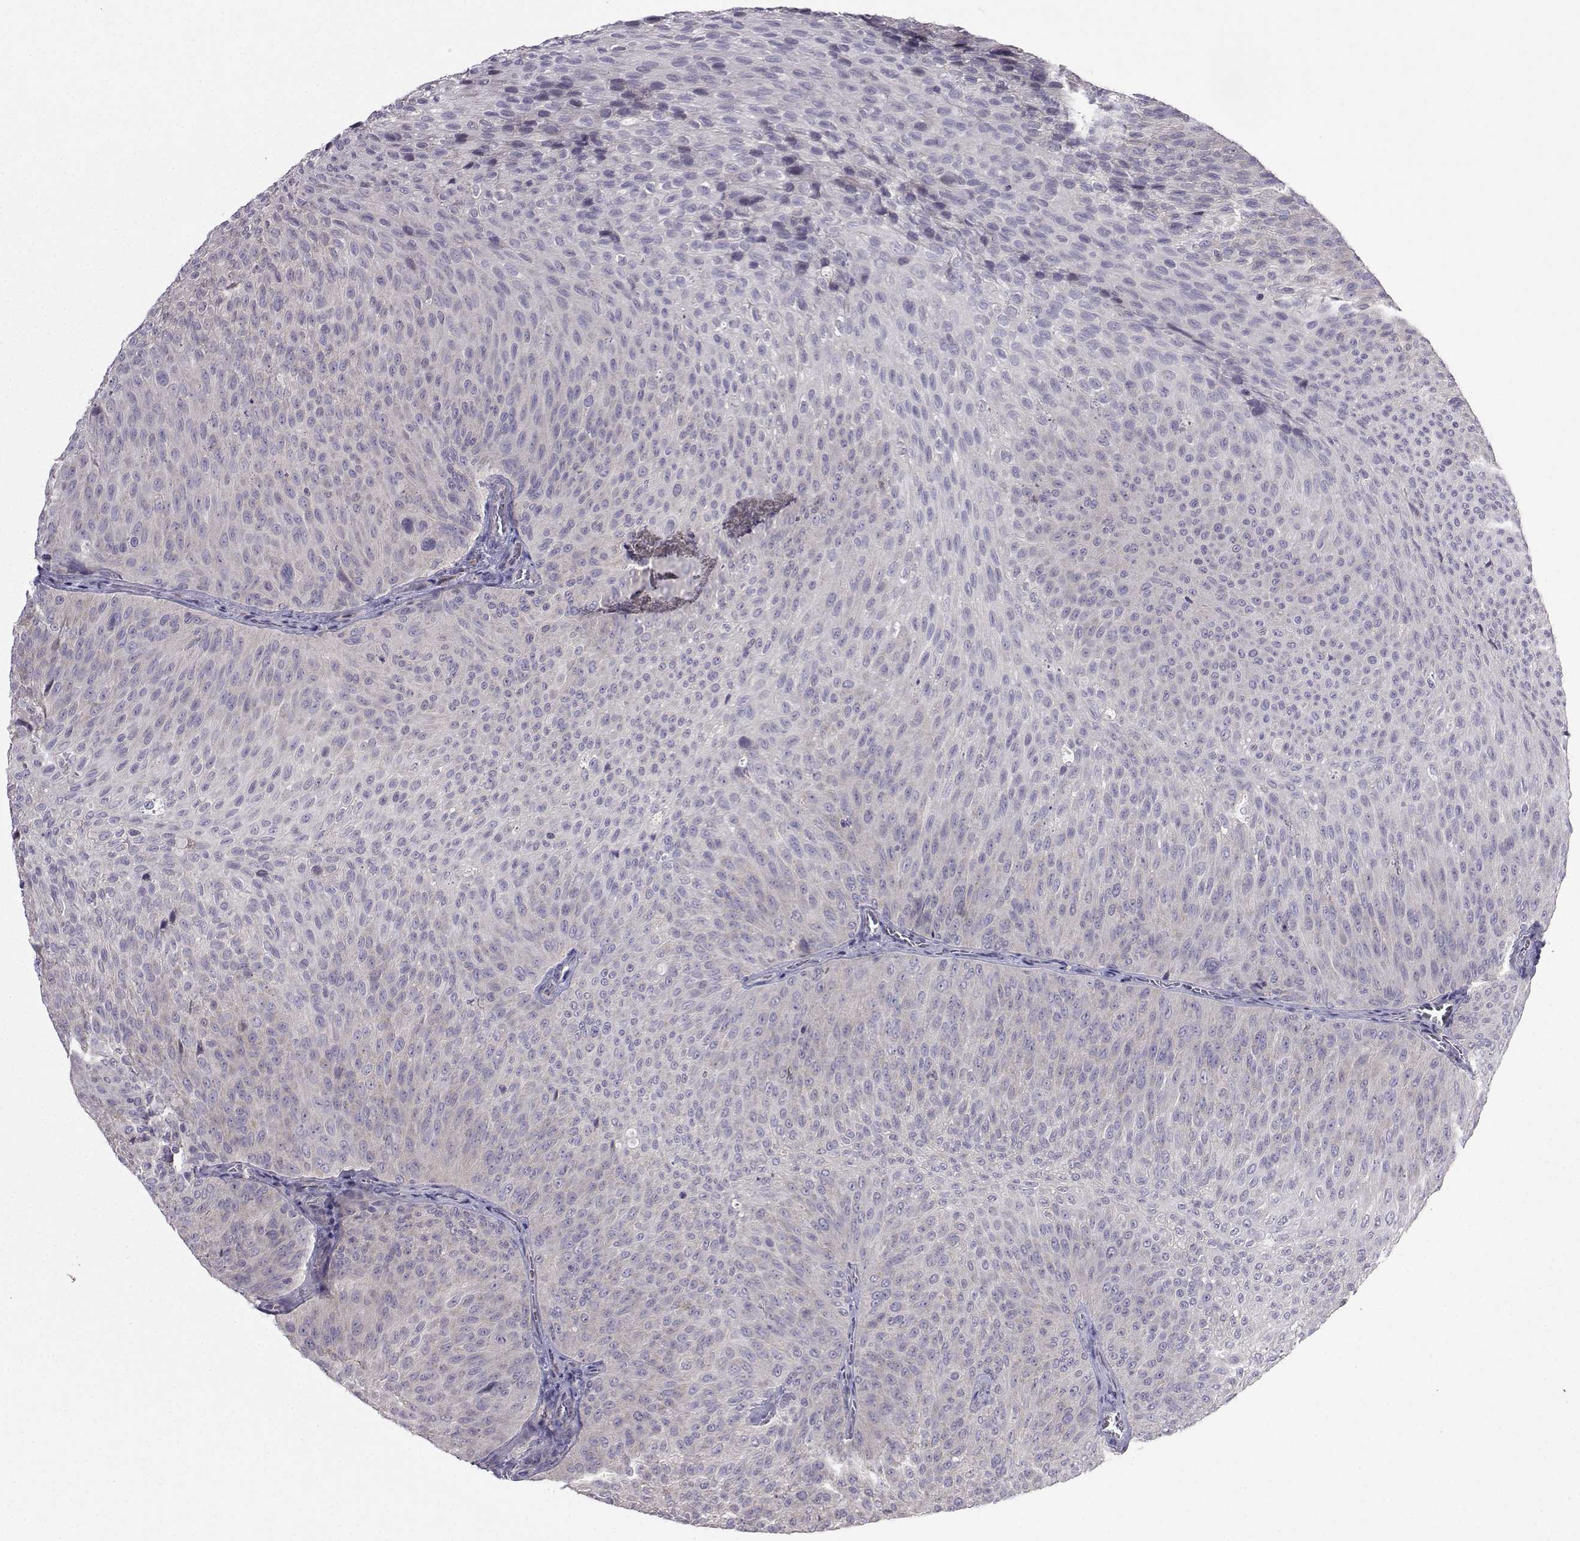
{"staining": {"intensity": "negative", "quantity": "none", "location": "none"}, "tissue": "urothelial cancer", "cell_type": "Tumor cells", "image_type": "cancer", "snomed": [{"axis": "morphology", "description": "Urothelial carcinoma, Low grade"}, {"axis": "topography", "description": "Urinary bladder"}], "caption": "IHC micrograph of human urothelial cancer stained for a protein (brown), which shows no expression in tumor cells.", "gene": "FCAMR", "patient": {"sex": "male", "age": 78}}